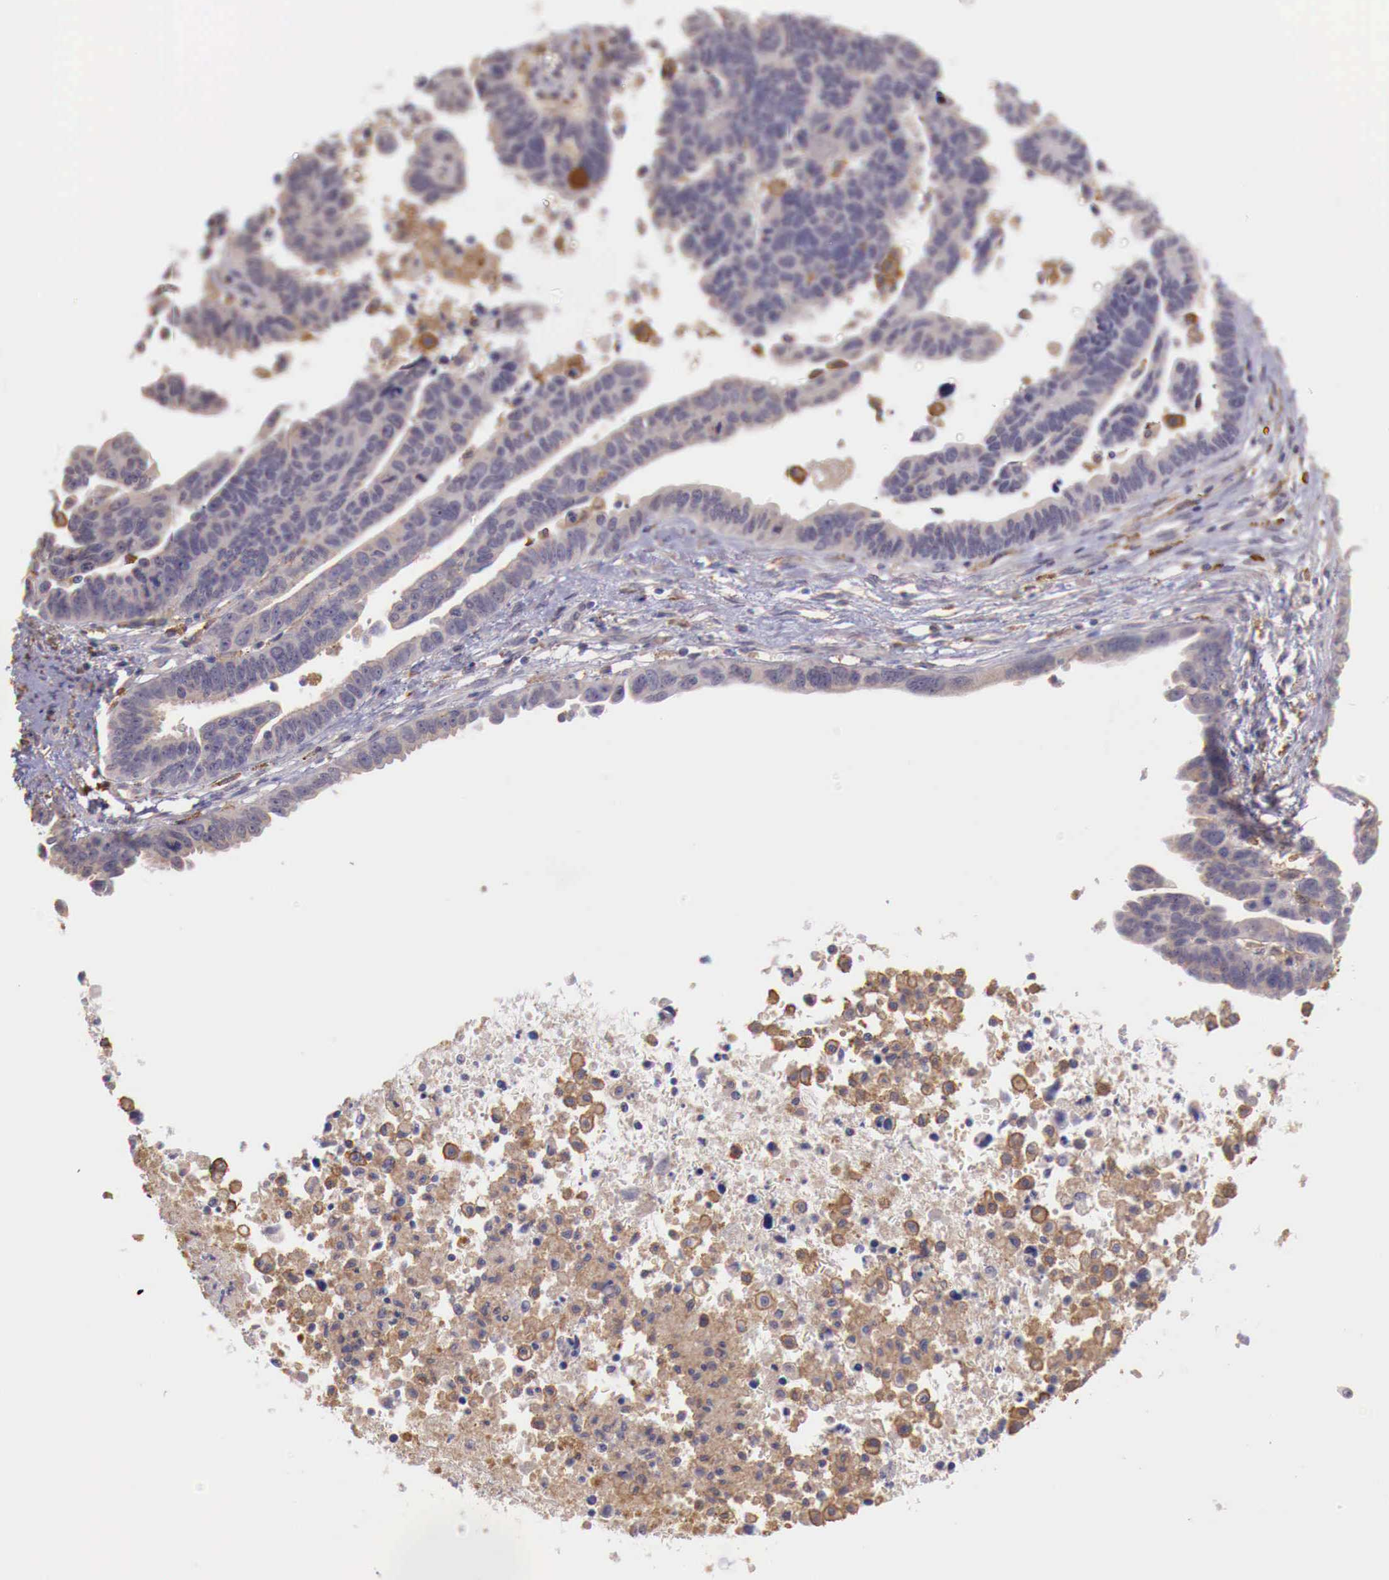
{"staining": {"intensity": "weak", "quantity": "25%-75%", "location": "cytoplasmic/membranous"}, "tissue": "ovarian cancer", "cell_type": "Tumor cells", "image_type": "cancer", "snomed": [{"axis": "morphology", "description": "Carcinoma, endometroid"}, {"axis": "morphology", "description": "Cystadenocarcinoma, serous, NOS"}, {"axis": "topography", "description": "Ovary"}], "caption": "The immunohistochemical stain highlights weak cytoplasmic/membranous positivity in tumor cells of ovarian cancer tissue.", "gene": "CHRDL1", "patient": {"sex": "female", "age": 45}}